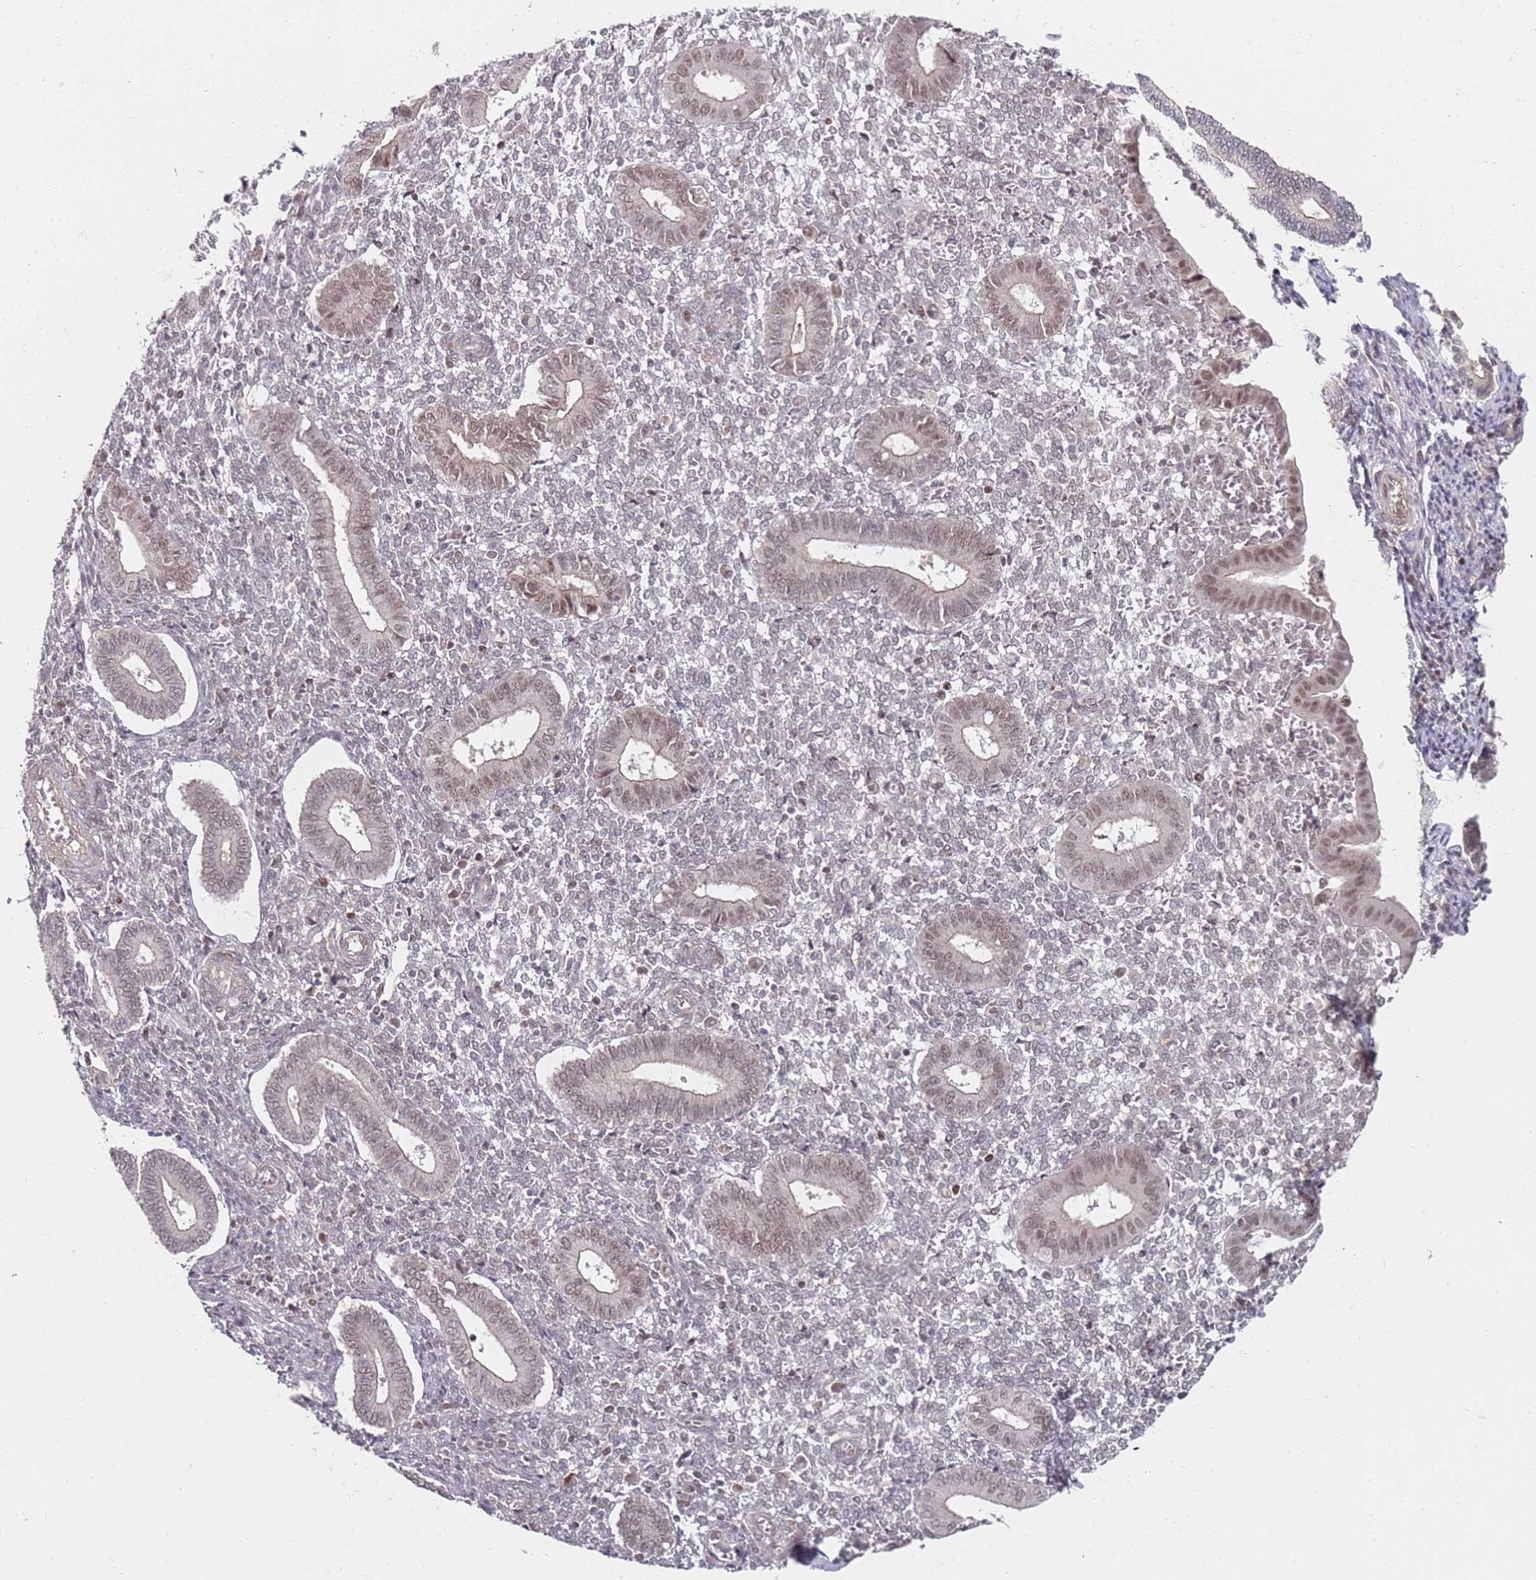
{"staining": {"intensity": "weak", "quantity": ">75%", "location": "cytoplasmic/membranous,nuclear"}, "tissue": "endometrium", "cell_type": "Cells in endometrial stroma", "image_type": "normal", "snomed": [{"axis": "morphology", "description": "Normal tissue, NOS"}, {"axis": "topography", "description": "Endometrium"}], "caption": "A brown stain labels weak cytoplasmic/membranous,nuclear expression of a protein in cells in endometrial stroma of normal human endometrium.", "gene": "ATF6B", "patient": {"sex": "female", "age": 44}}